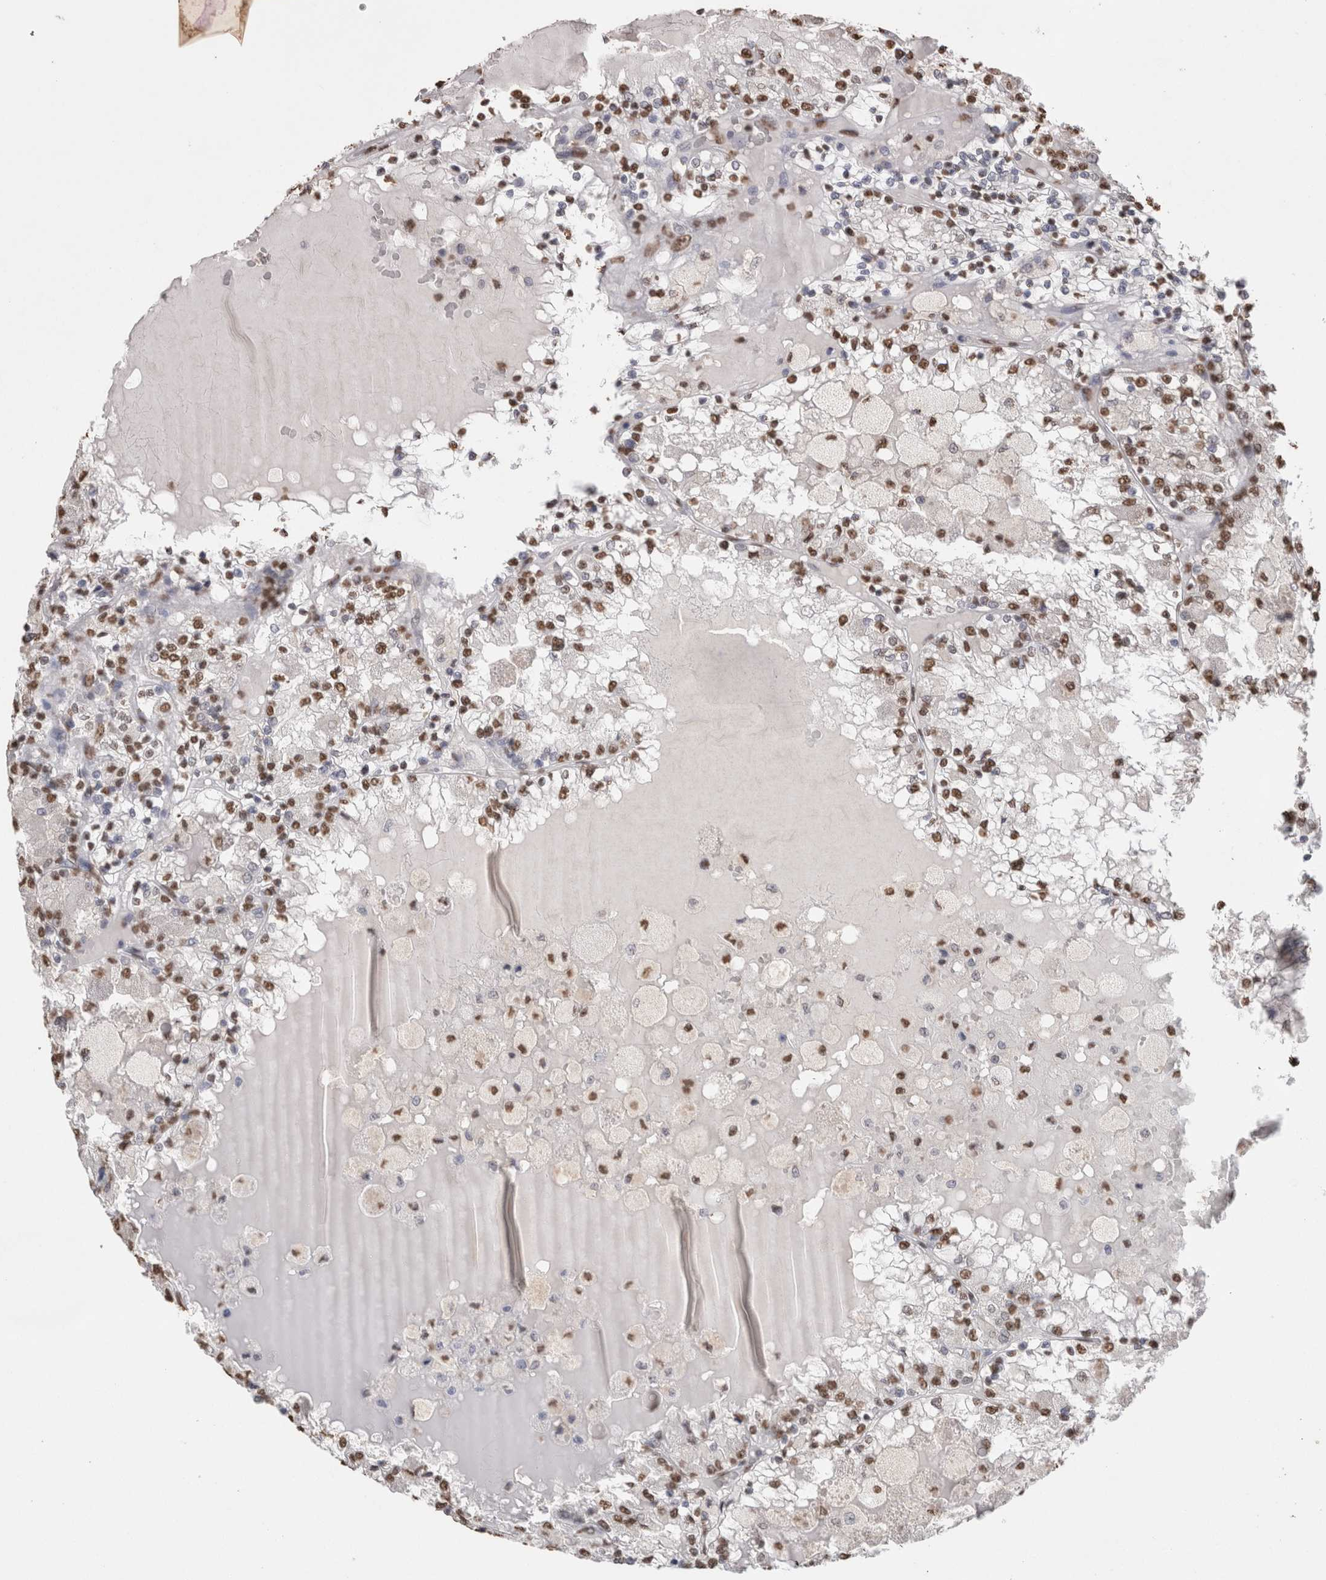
{"staining": {"intensity": "moderate", "quantity": ">75%", "location": "nuclear"}, "tissue": "renal cancer", "cell_type": "Tumor cells", "image_type": "cancer", "snomed": [{"axis": "morphology", "description": "Adenocarcinoma, NOS"}, {"axis": "topography", "description": "Kidney"}], "caption": "Immunohistochemical staining of adenocarcinoma (renal) exhibits moderate nuclear protein positivity in about >75% of tumor cells.", "gene": "NTHL1", "patient": {"sex": "female", "age": 56}}